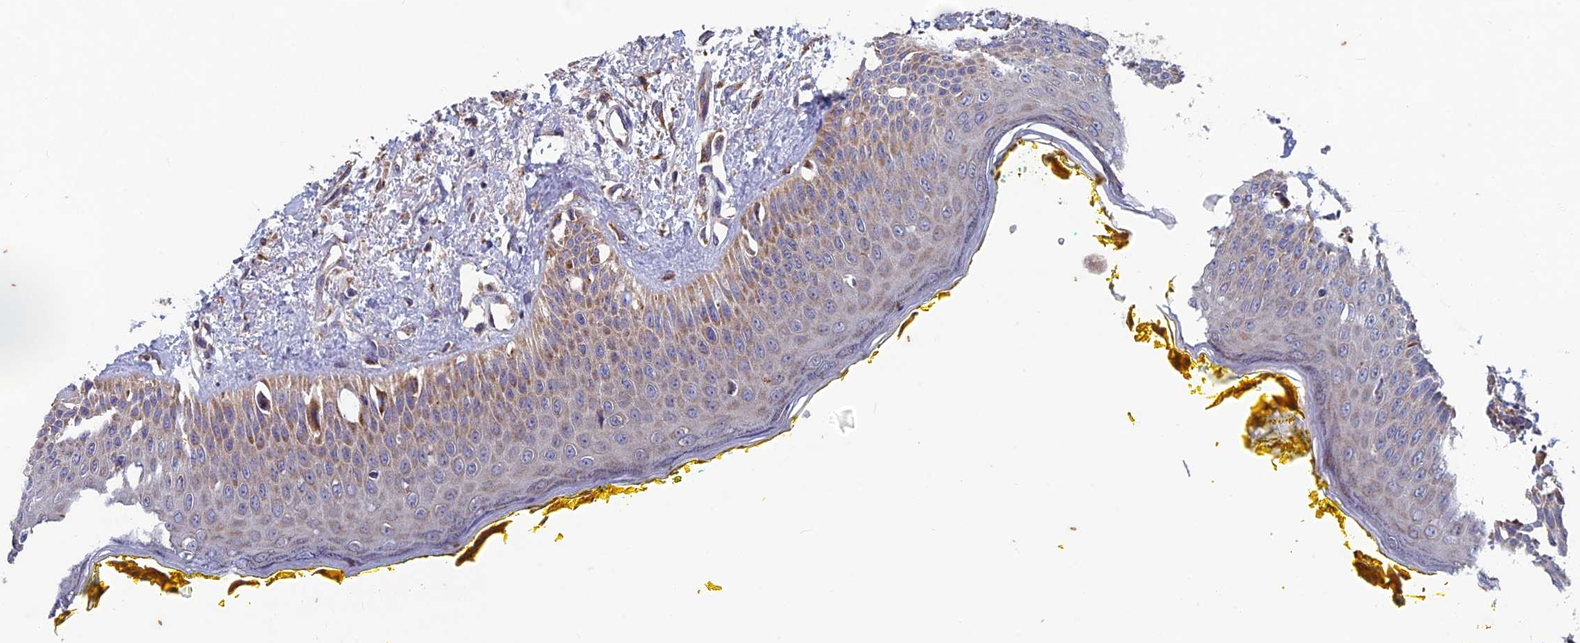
{"staining": {"intensity": "moderate", "quantity": ">75%", "location": "cytoplasmic/membranous"}, "tissue": "oral mucosa", "cell_type": "Squamous epithelial cells", "image_type": "normal", "snomed": [{"axis": "morphology", "description": "Normal tissue, NOS"}, {"axis": "topography", "description": "Oral tissue"}], "caption": "High-power microscopy captured an immunohistochemistry (IHC) image of benign oral mucosa, revealing moderate cytoplasmic/membranous positivity in approximately >75% of squamous epithelial cells. Immunohistochemistry stains the protein of interest in brown and the nuclei are stained blue.", "gene": "AP4S1", "patient": {"sex": "female", "age": 70}}